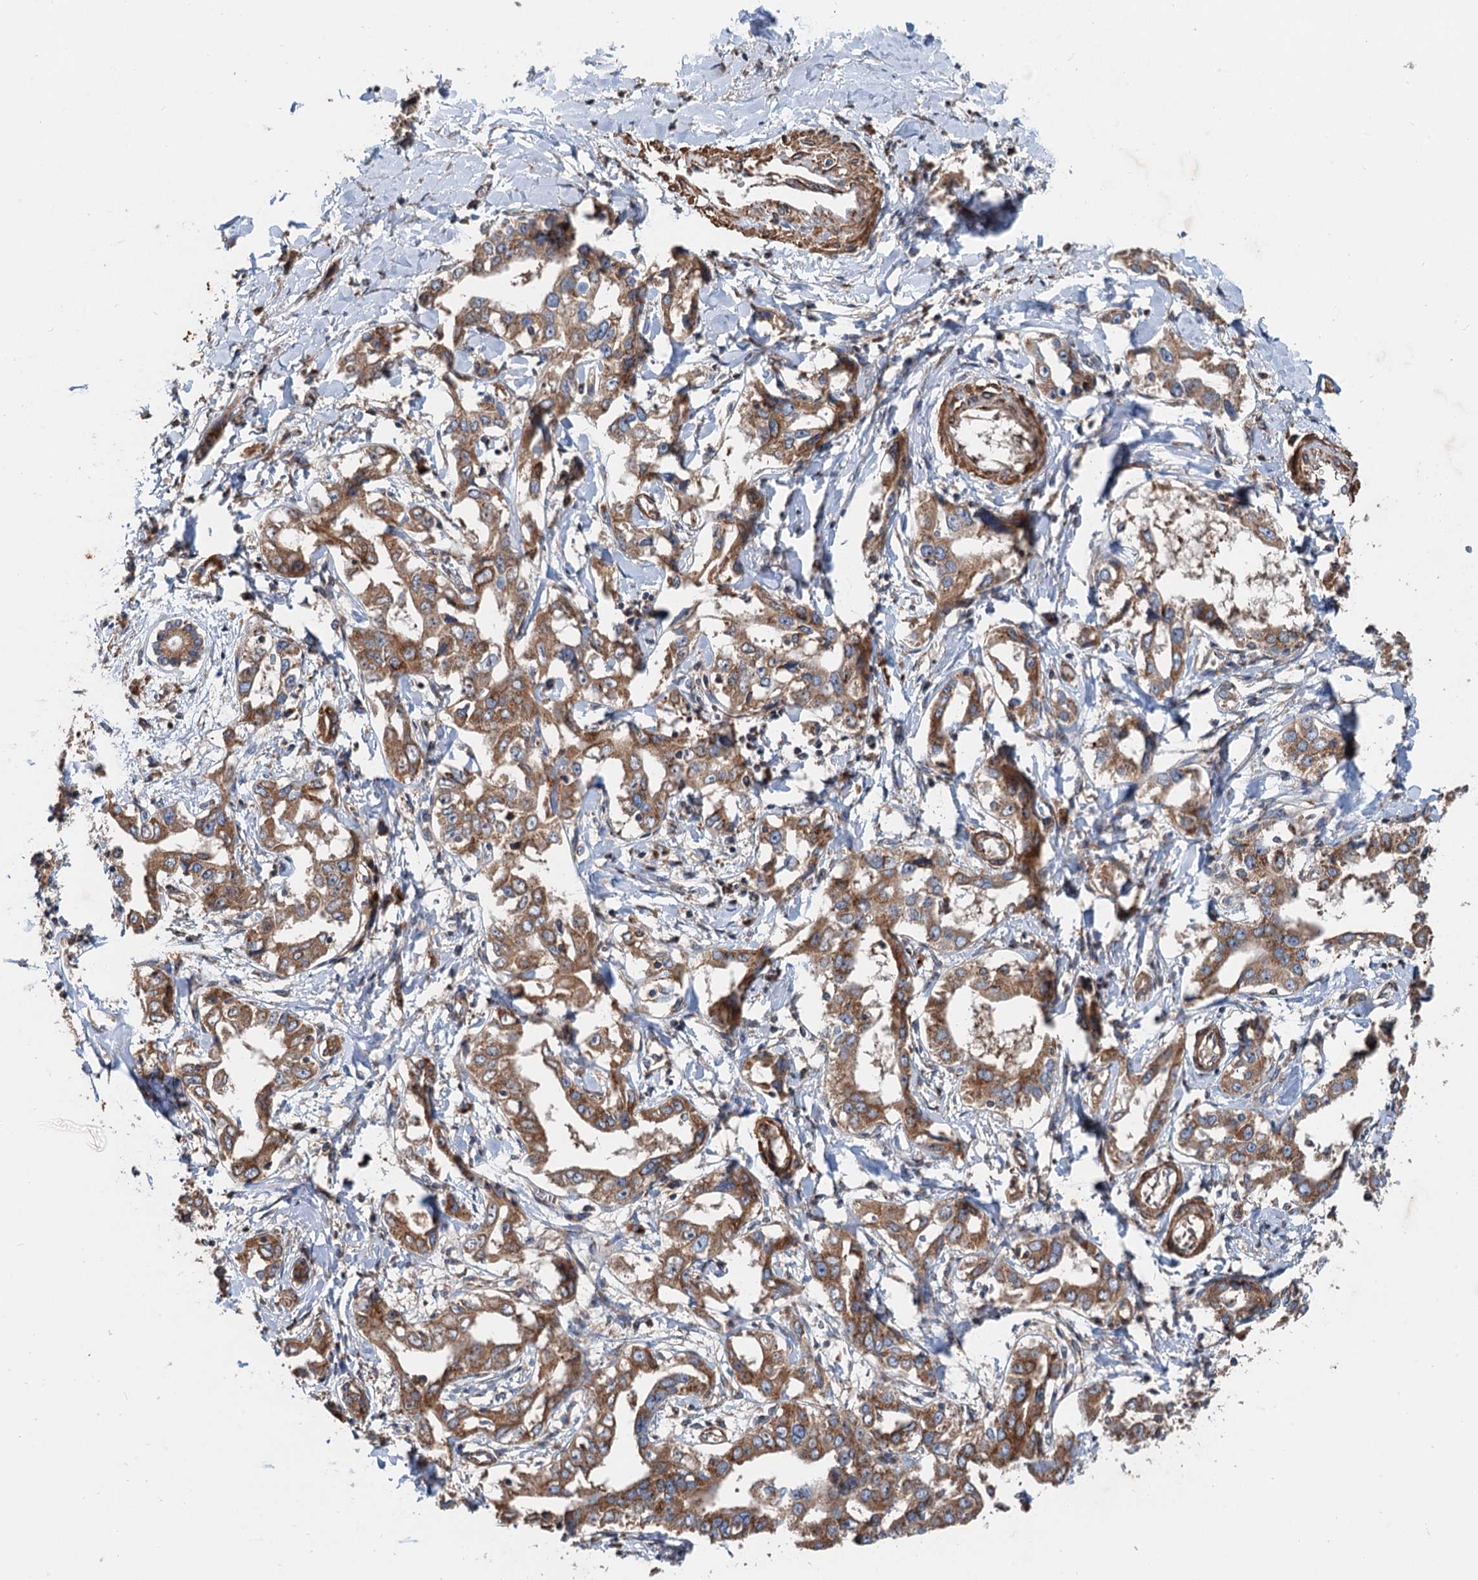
{"staining": {"intensity": "moderate", "quantity": ">75%", "location": "cytoplasmic/membranous"}, "tissue": "liver cancer", "cell_type": "Tumor cells", "image_type": "cancer", "snomed": [{"axis": "morphology", "description": "Cholangiocarcinoma"}, {"axis": "topography", "description": "Liver"}], "caption": "IHC of human liver cancer reveals medium levels of moderate cytoplasmic/membranous positivity in approximately >75% of tumor cells.", "gene": "ANKRD26", "patient": {"sex": "male", "age": 59}}